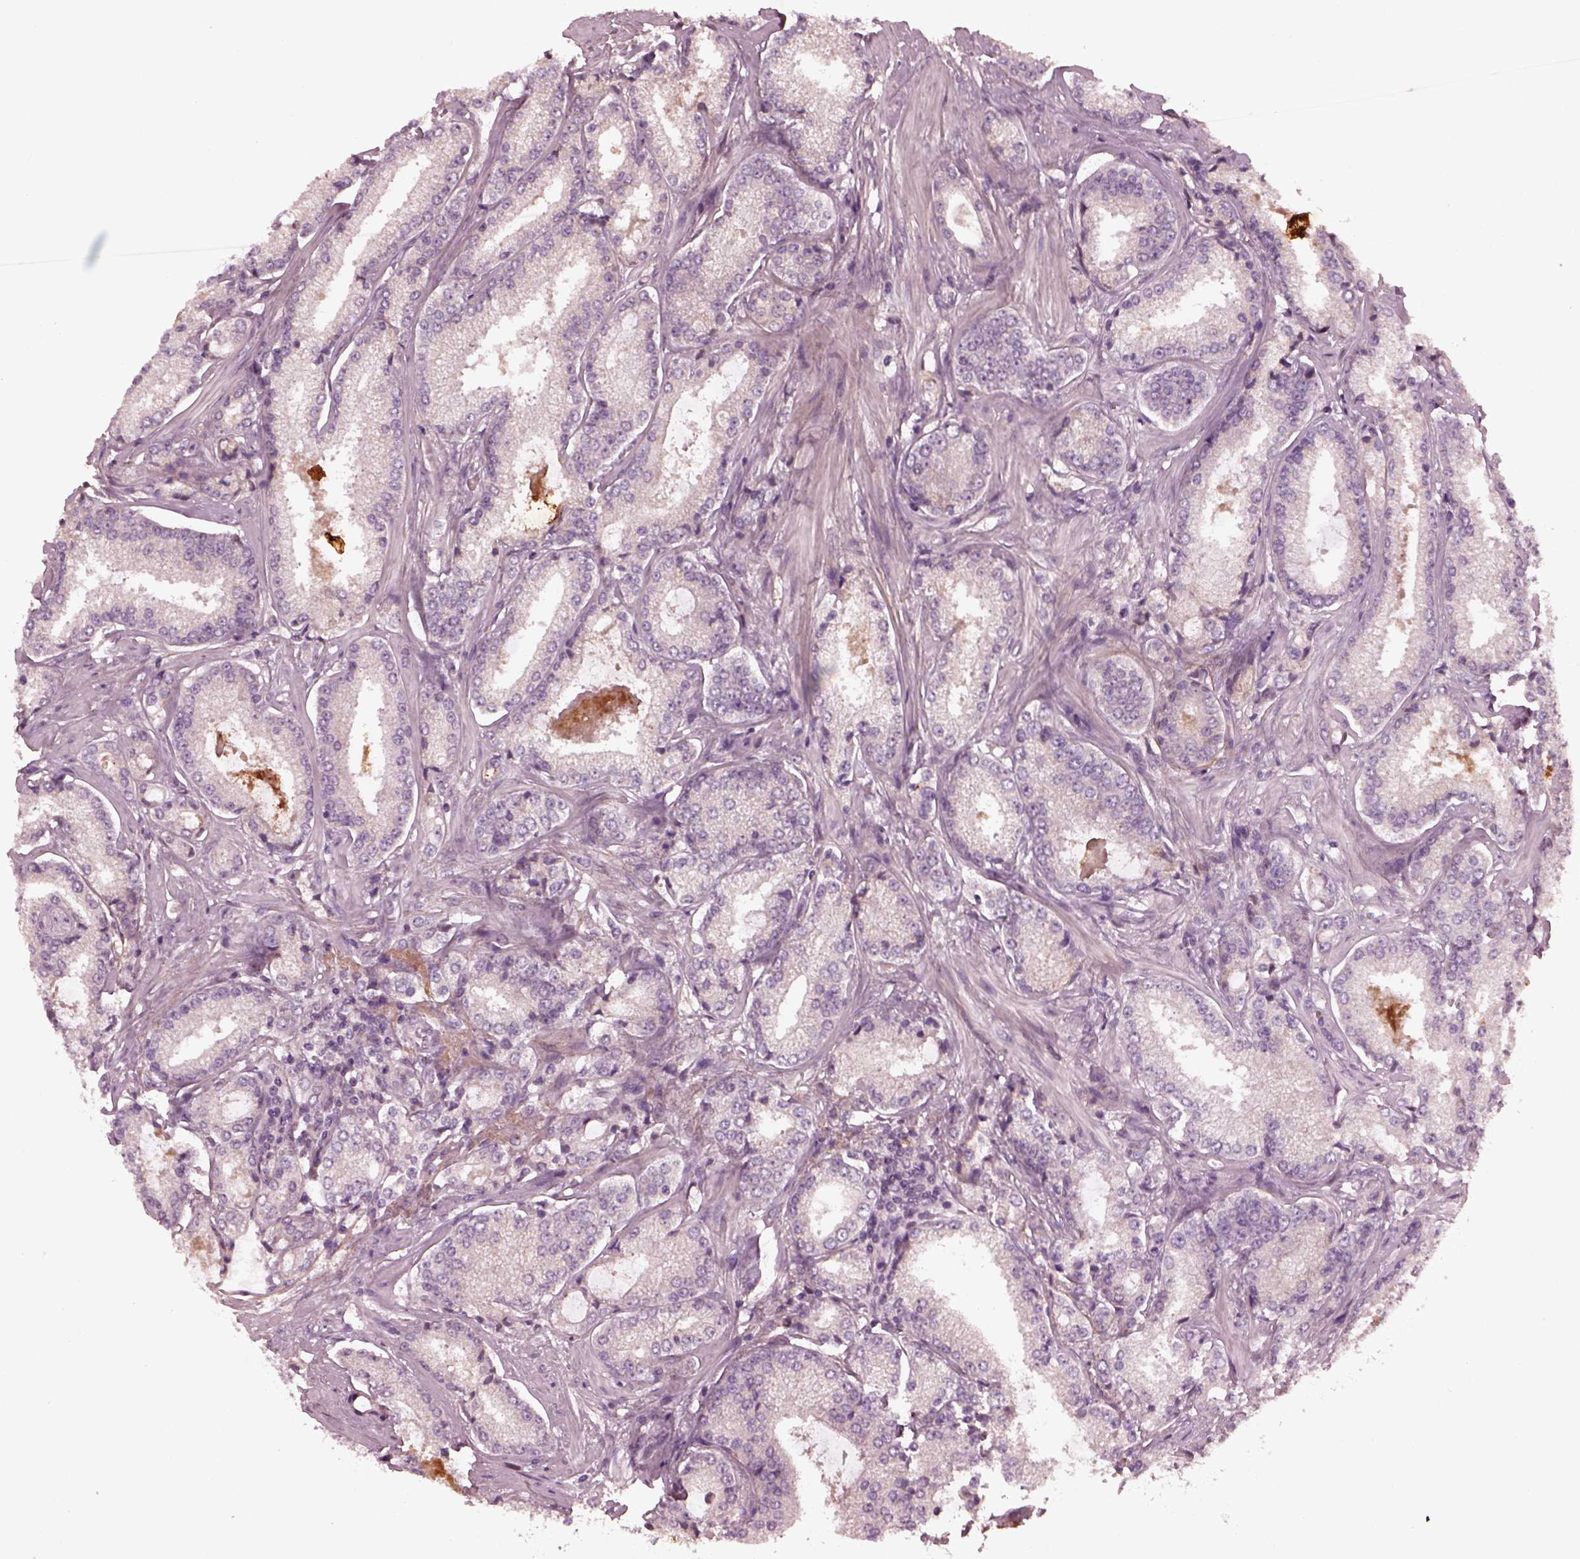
{"staining": {"intensity": "negative", "quantity": "none", "location": "none"}, "tissue": "prostate cancer", "cell_type": "Tumor cells", "image_type": "cancer", "snomed": [{"axis": "morphology", "description": "Adenocarcinoma, Low grade"}, {"axis": "topography", "description": "Prostate"}], "caption": "An immunohistochemistry histopathology image of prostate adenocarcinoma (low-grade) is shown. There is no staining in tumor cells of prostate adenocarcinoma (low-grade).", "gene": "EFEMP1", "patient": {"sex": "male", "age": 56}}